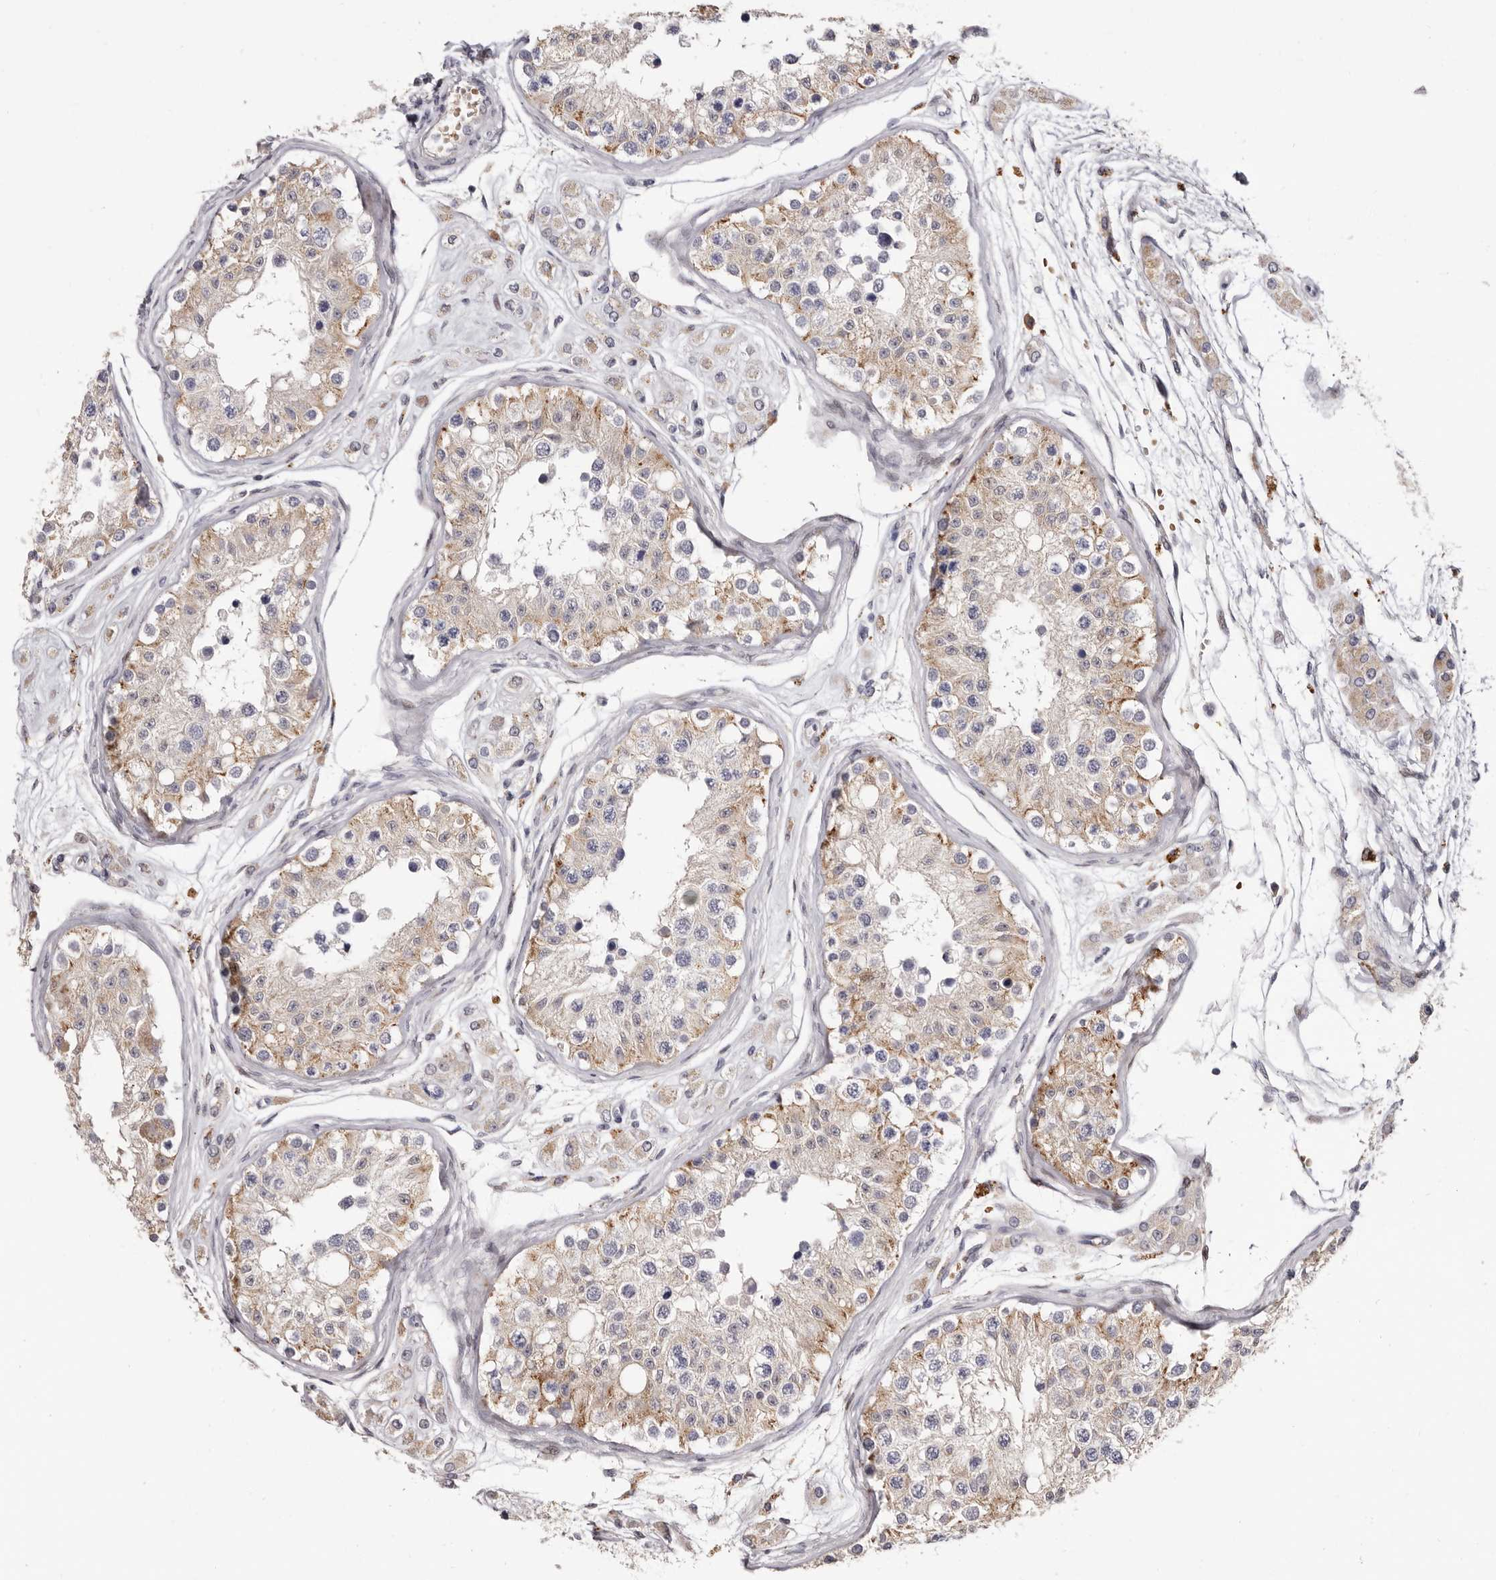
{"staining": {"intensity": "moderate", "quantity": ">75%", "location": "cytoplasmic/membranous"}, "tissue": "testis", "cell_type": "Cells in seminiferous ducts", "image_type": "normal", "snomed": [{"axis": "morphology", "description": "Normal tissue, NOS"}, {"axis": "morphology", "description": "Adenocarcinoma, metastatic, NOS"}, {"axis": "topography", "description": "Testis"}], "caption": "This histopathology image demonstrates immunohistochemistry staining of benign testis, with medium moderate cytoplasmic/membranous staining in about >75% of cells in seminiferous ducts.", "gene": "AIDA", "patient": {"sex": "male", "age": 26}}